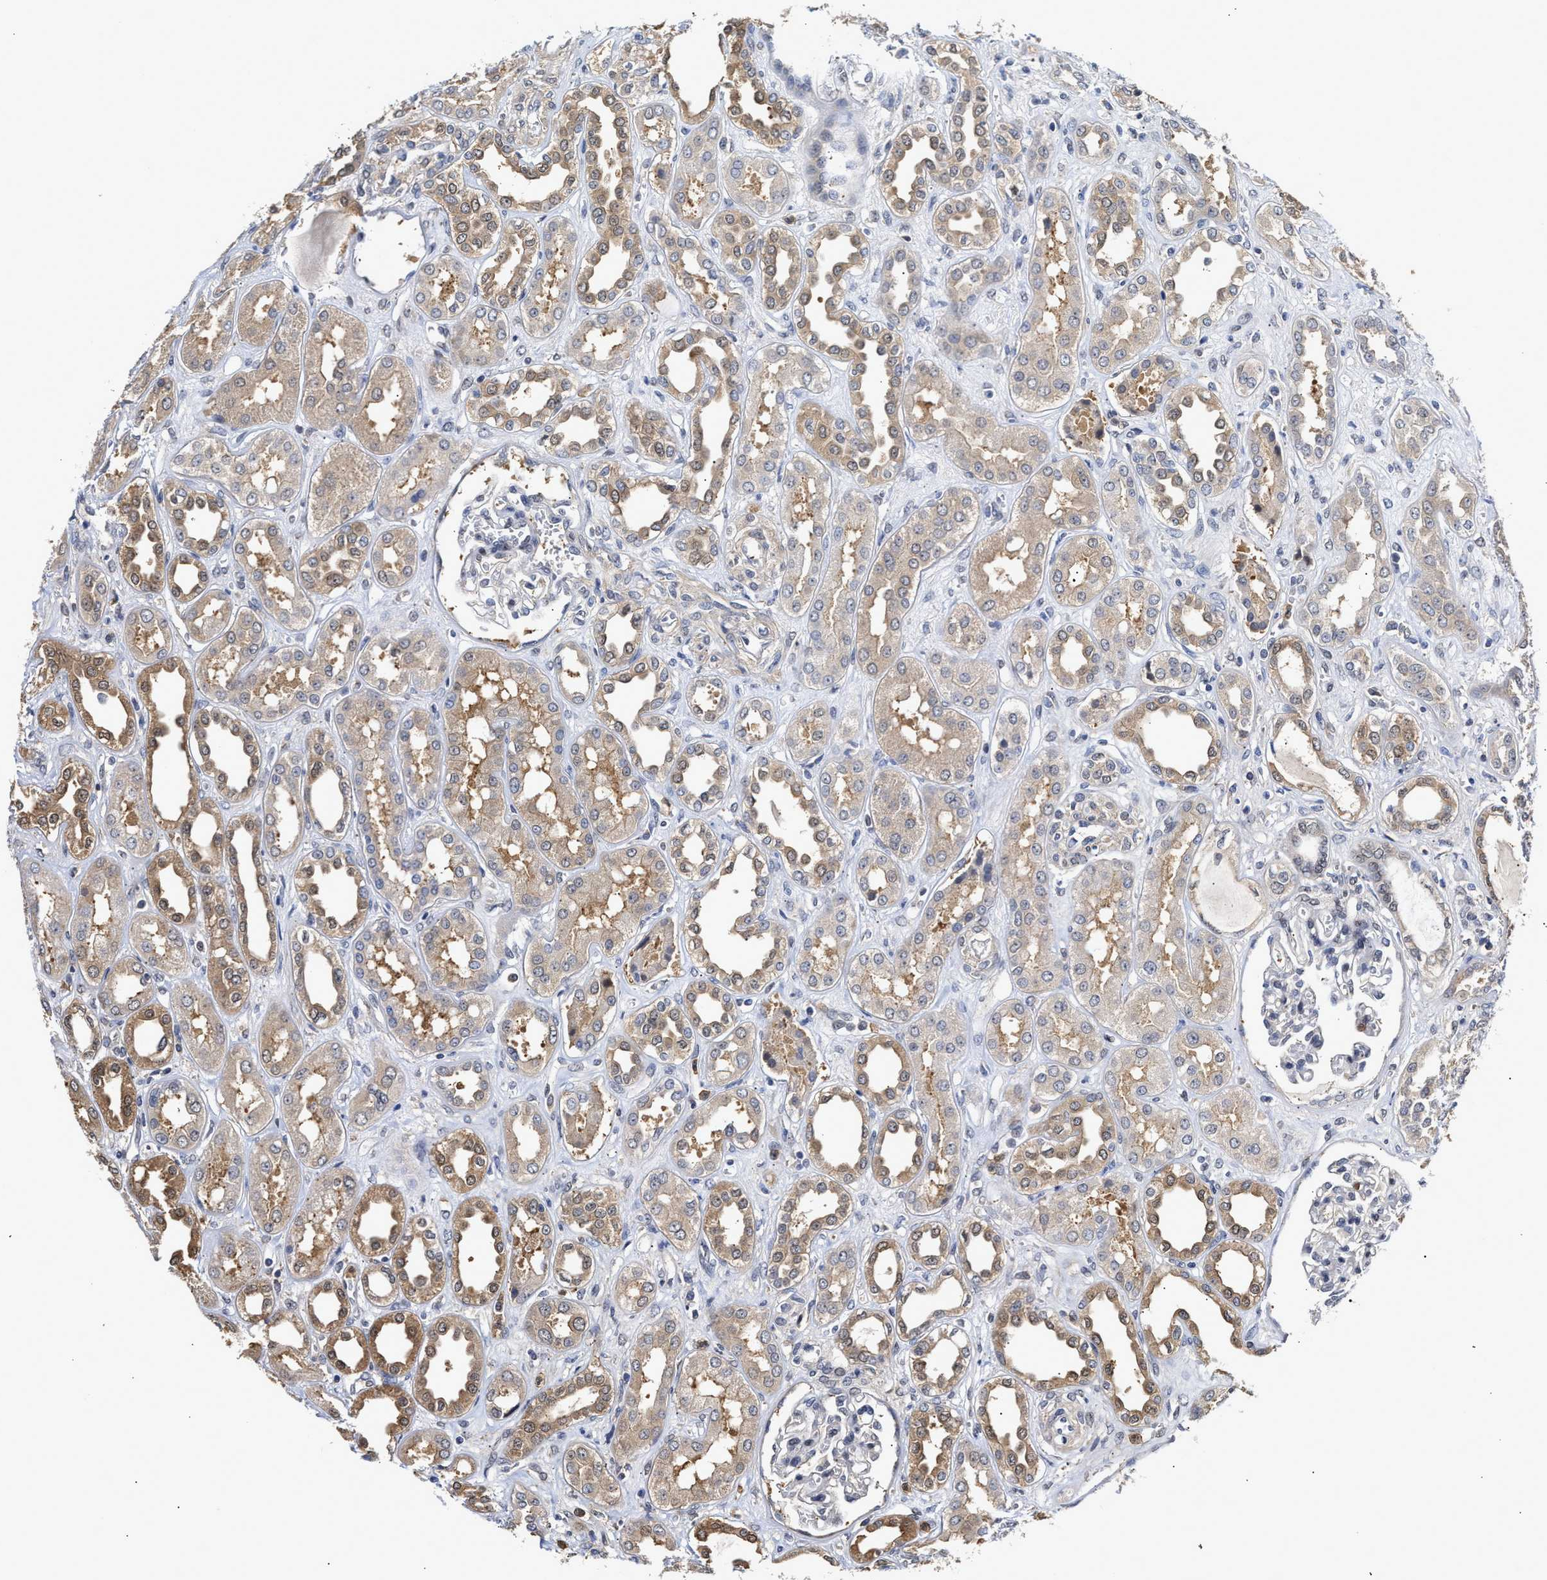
{"staining": {"intensity": "negative", "quantity": "none", "location": "none"}, "tissue": "kidney", "cell_type": "Cells in glomeruli", "image_type": "normal", "snomed": [{"axis": "morphology", "description": "Normal tissue, NOS"}, {"axis": "topography", "description": "Kidney"}], "caption": "The photomicrograph reveals no staining of cells in glomeruli in normal kidney. The staining was performed using DAB to visualize the protein expression in brown, while the nuclei were stained in blue with hematoxylin (Magnification: 20x).", "gene": "KLHDC1", "patient": {"sex": "male", "age": 59}}